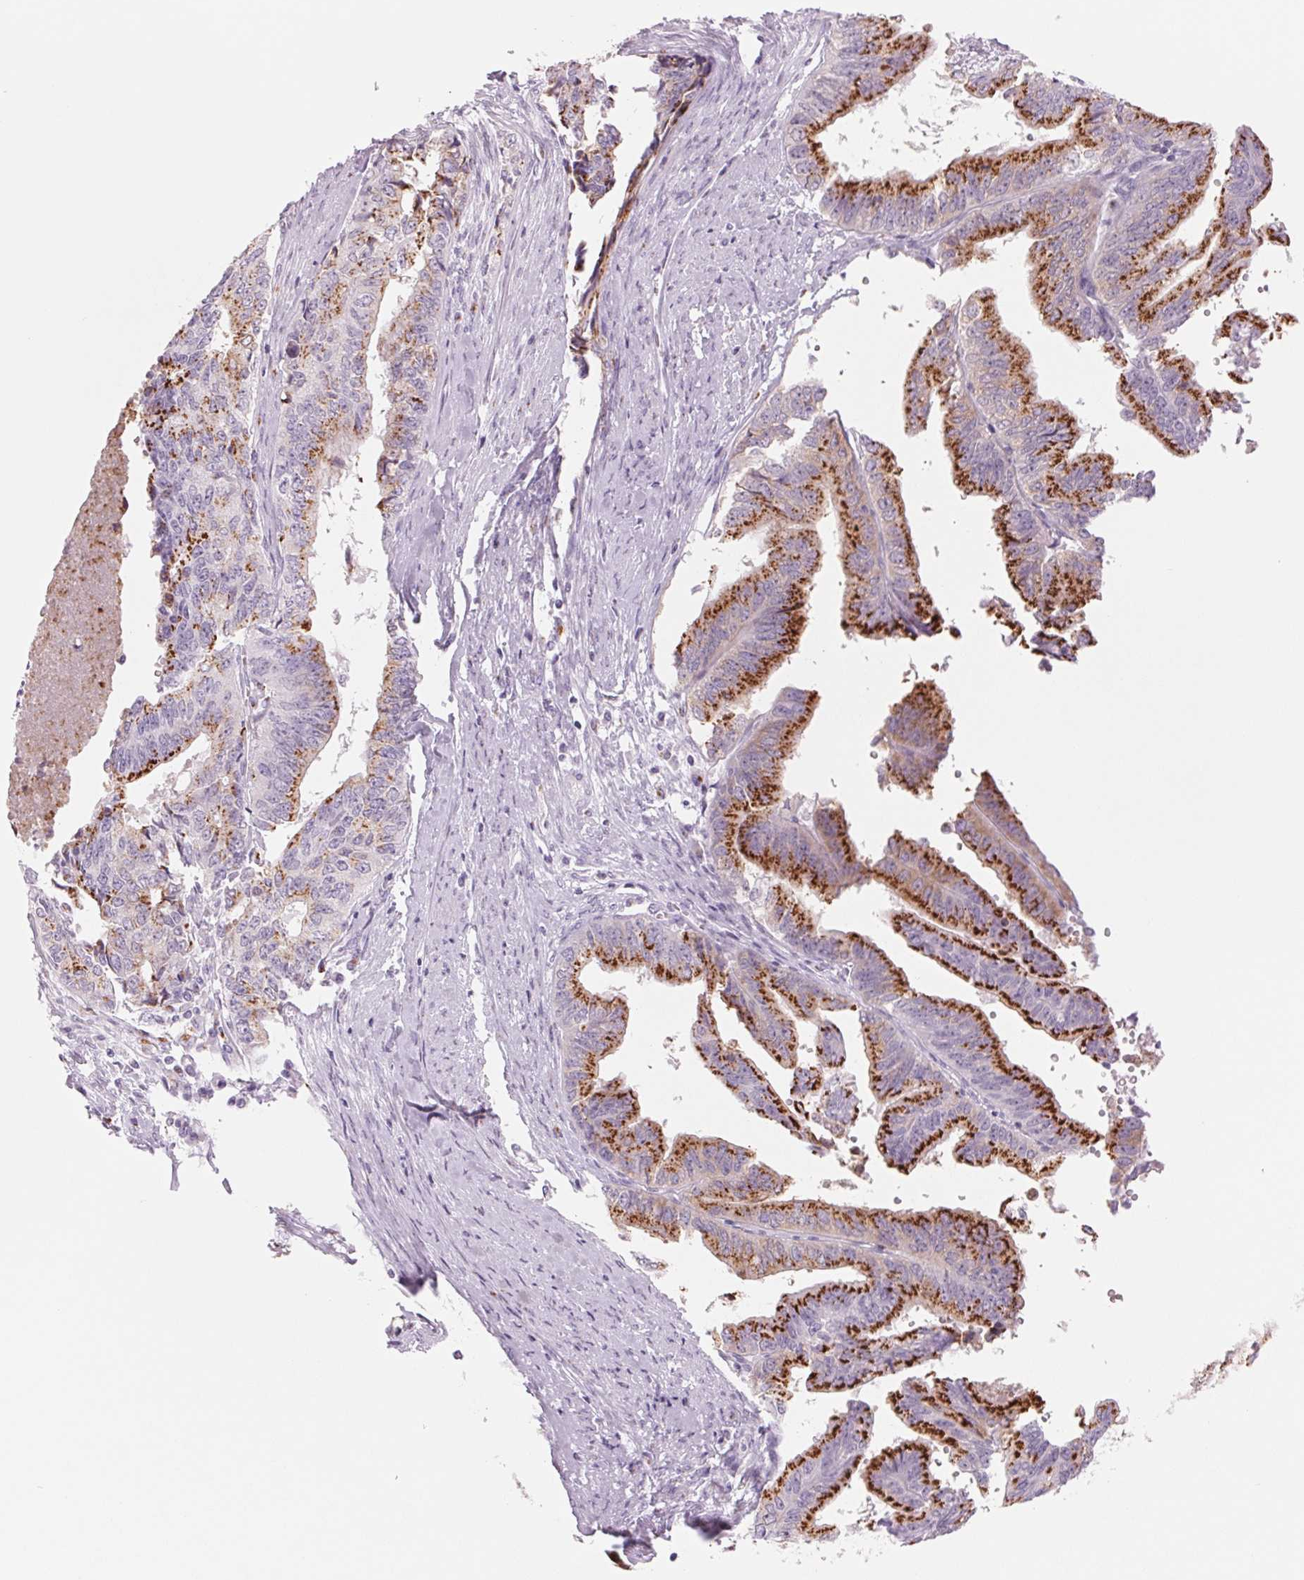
{"staining": {"intensity": "strong", "quantity": ">75%", "location": "cytoplasmic/membranous"}, "tissue": "endometrial cancer", "cell_type": "Tumor cells", "image_type": "cancer", "snomed": [{"axis": "morphology", "description": "Adenocarcinoma, NOS"}, {"axis": "topography", "description": "Endometrium"}], "caption": "High-magnification brightfield microscopy of endometrial adenocarcinoma stained with DAB (brown) and counterstained with hematoxylin (blue). tumor cells exhibit strong cytoplasmic/membranous expression is present in about>75% of cells. The protein is shown in brown color, while the nuclei are stained blue.", "gene": "GALNT7", "patient": {"sex": "female", "age": 65}}